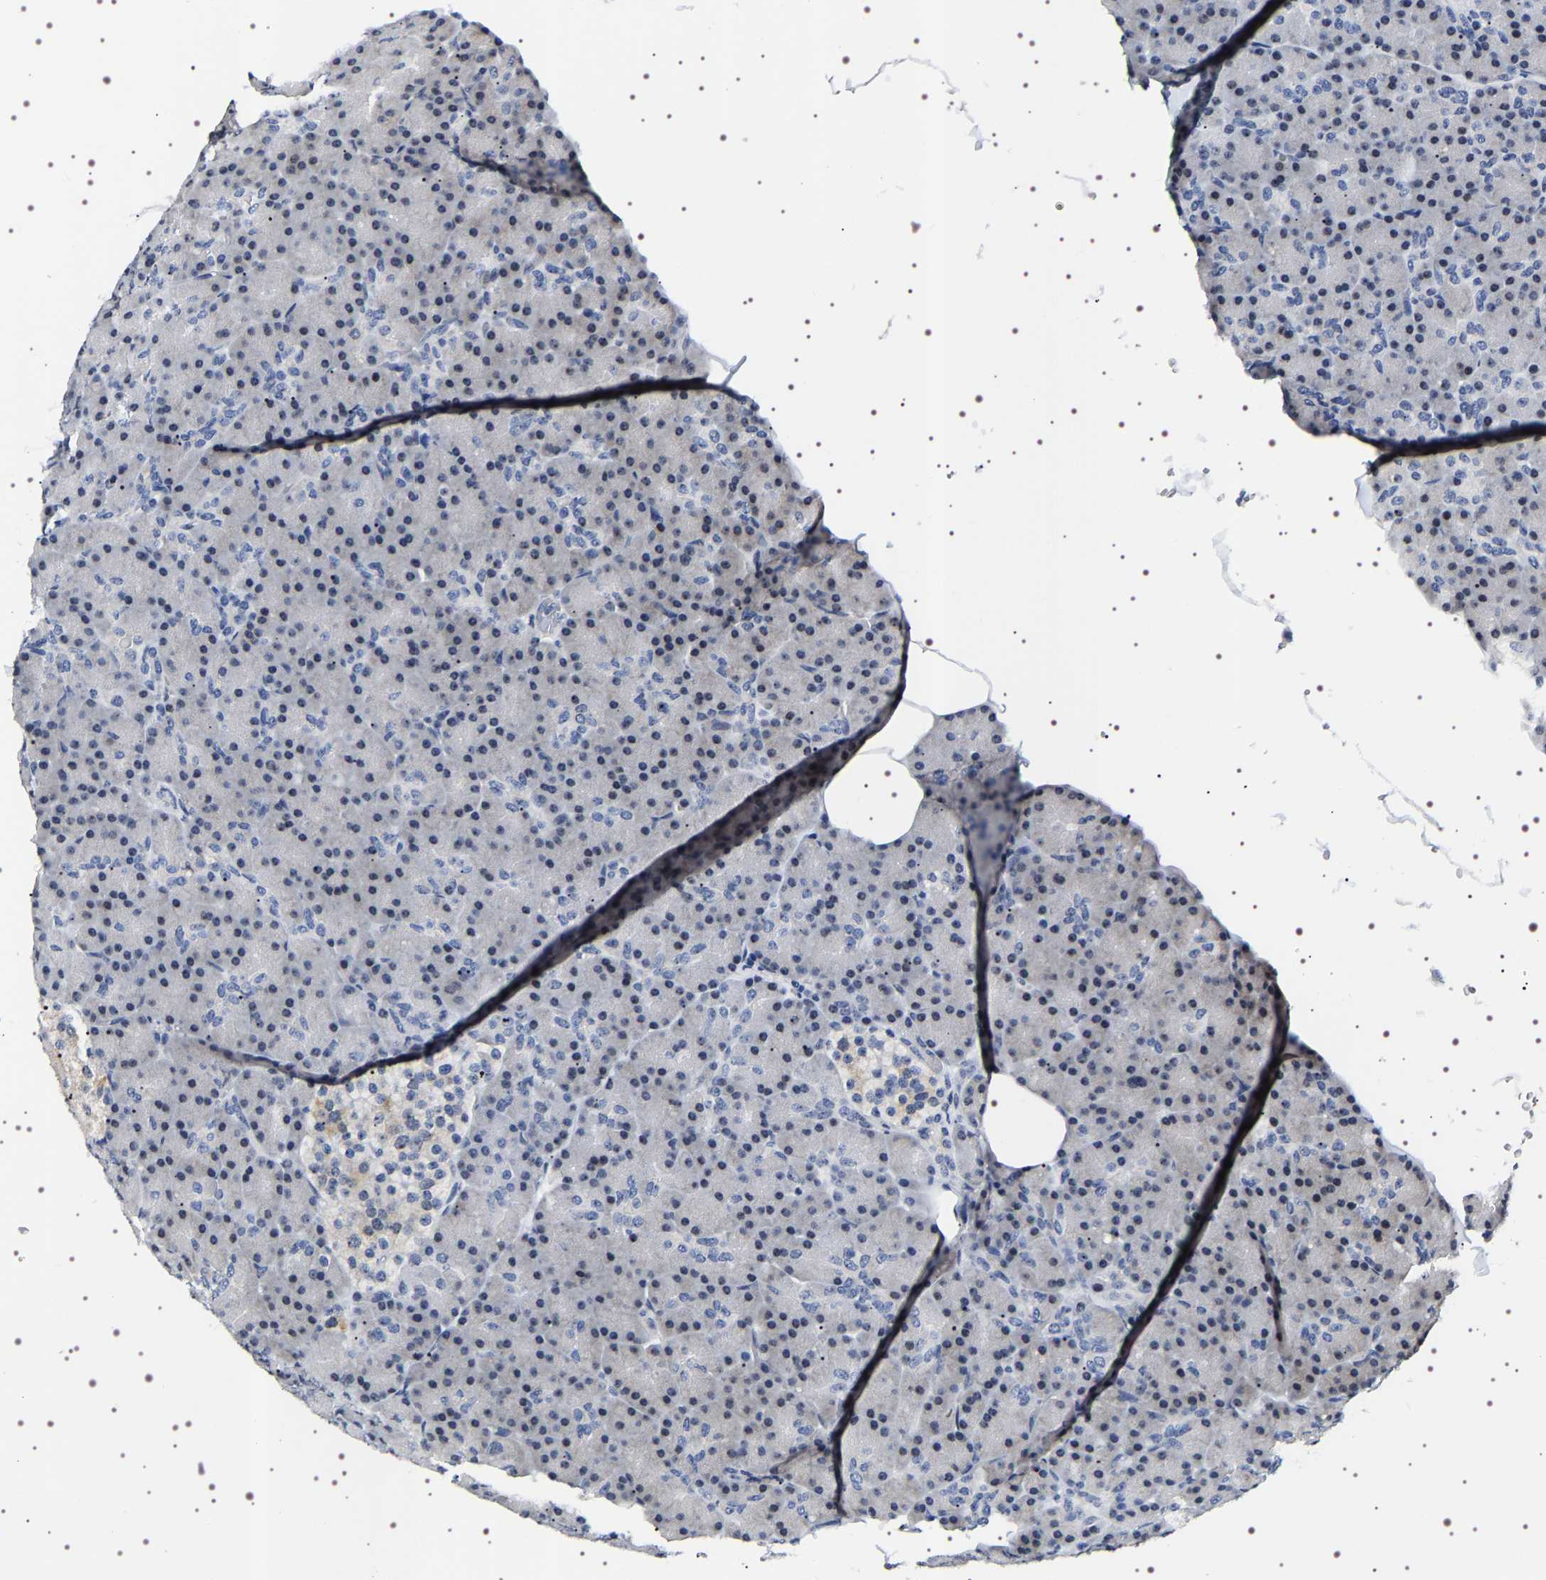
{"staining": {"intensity": "moderate", "quantity": "25%-75%", "location": "nuclear"}, "tissue": "pancreas", "cell_type": "Exocrine glandular cells", "image_type": "normal", "snomed": [{"axis": "morphology", "description": "Normal tissue, NOS"}, {"axis": "topography", "description": "Pancreas"}], "caption": "This micrograph demonstrates unremarkable pancreas stained with immunohistochemistry (IHC) to label a protein in brown. The nuclear of exocrine glandular cells show moderate positivity for the protein. Nuclei are counter-stained blue.", "gene": "GNL3", "patient": {"sex": "female", "age": 43}}